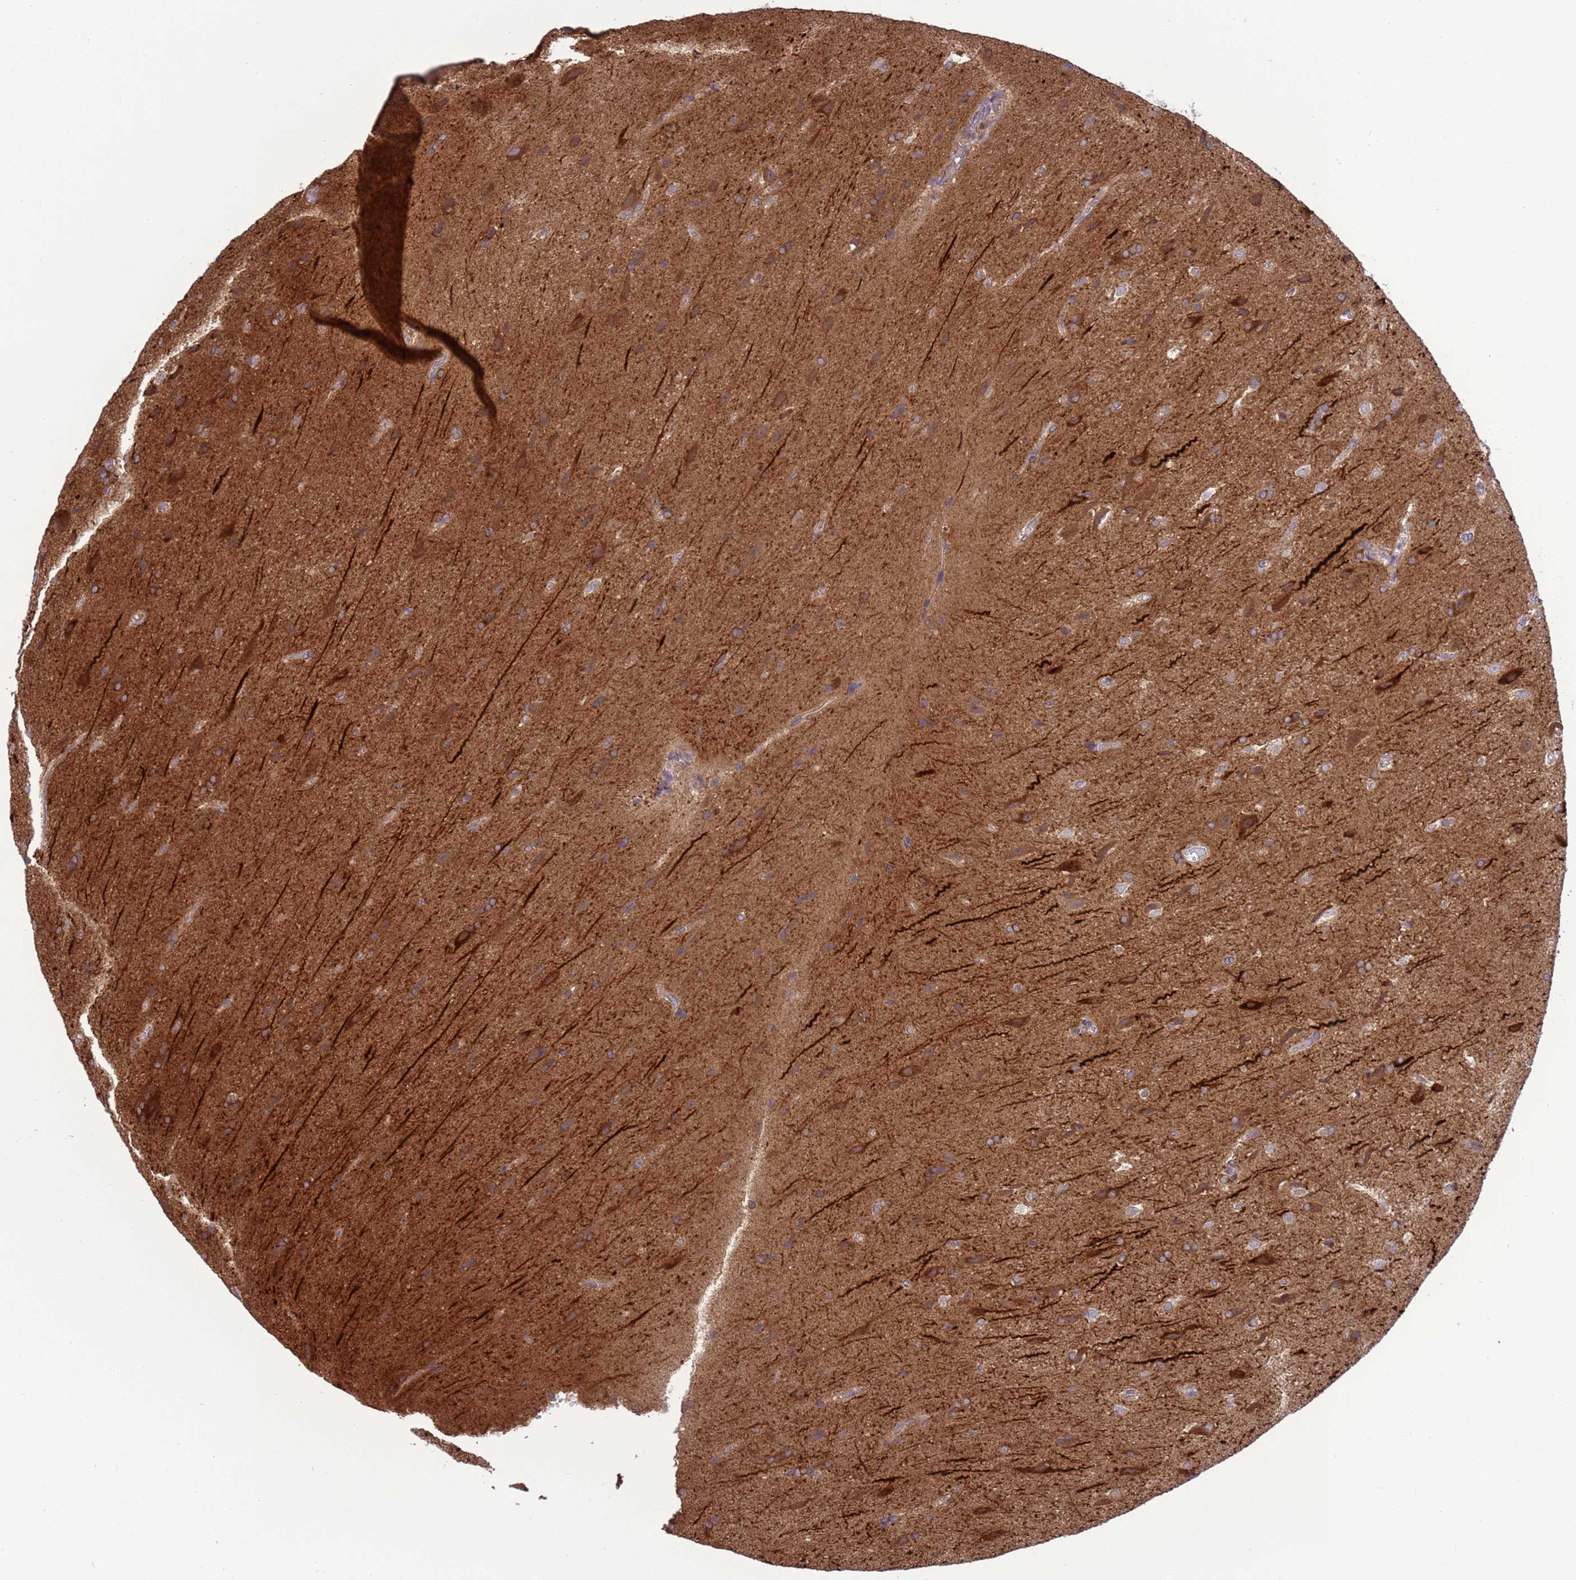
{"staining": {"intensity": "moderate", "quantity": ">75%", "location": "cytoplasmic/membranous"}, "tissue": "glioma", "cell_type": "Tumor cells", "image_type": "cancer", "snomed": [{"axis": "morphology", "description": "Glioma, malignant, Low grade"}, {"axis": "topography", "description": "Brain"}], "caption": "Brown immunohistochemical staining in malignant glioma (low-grade) demonstrates moderate cytoplasmic/membranous staining in approximately >75% of tumor cells.", "gene": "GJA10", "patient": {"sex": "male", "age": 66}}